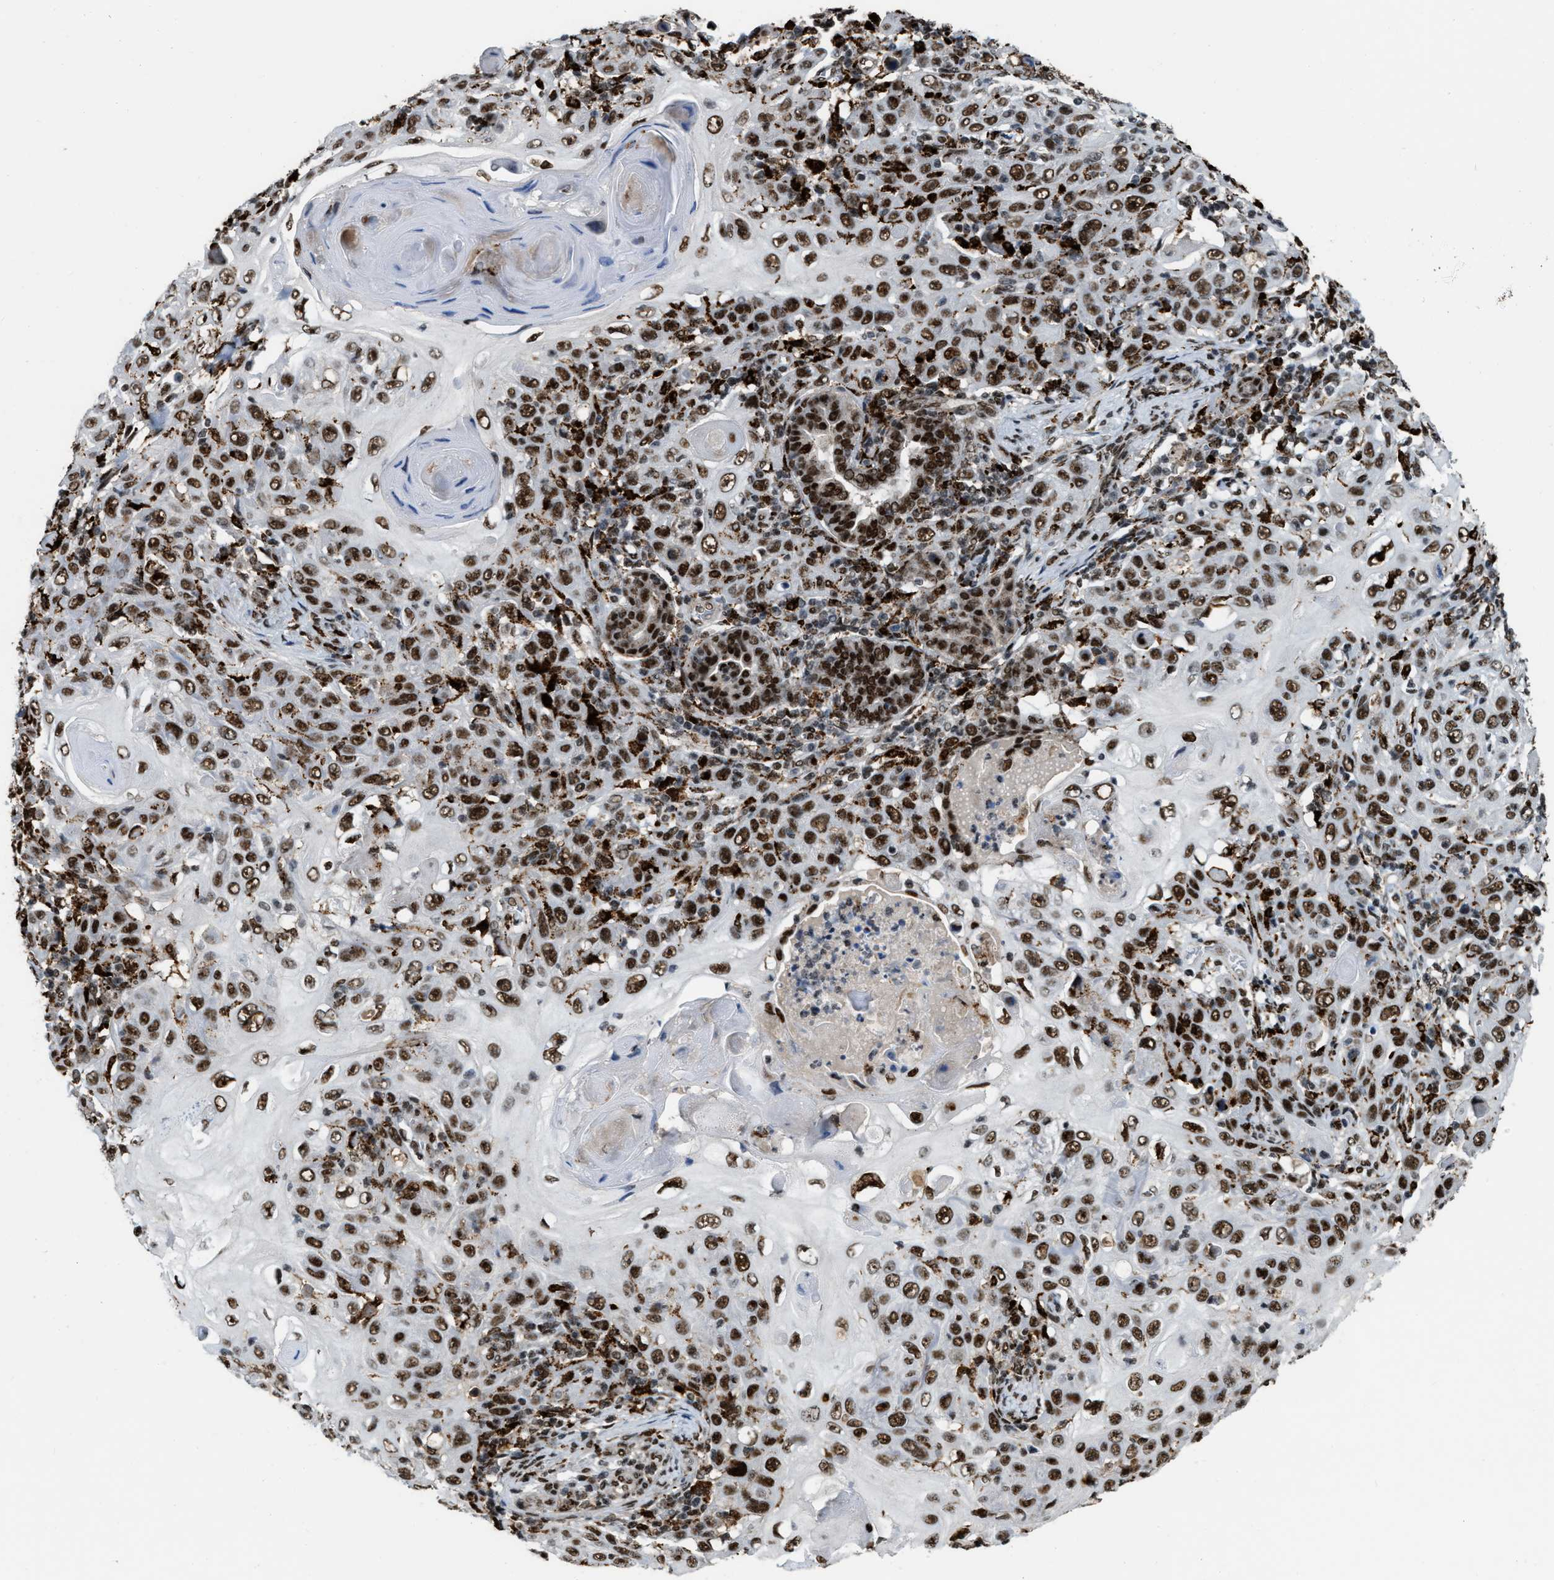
{"staining": {"intensity": "strong", "quantity": ">75%", "location": "nuclear"}, "tissue": "skin cancer", "cell_type": "Tumor cells", "image_type": "cancer", "snomed": [{"axis": "morphology", "description": "Squamous cell carcinoma, NOS"}, {"axis": "topography", "description": "Skin"}], "caption": "Immunohistochemical staining of human skin cancer displays high levels of strong nuclear expression in approximately >75% of tumor cells.", "gene": "NUMA1", "patient": {"sex": "female", "age": 88}}